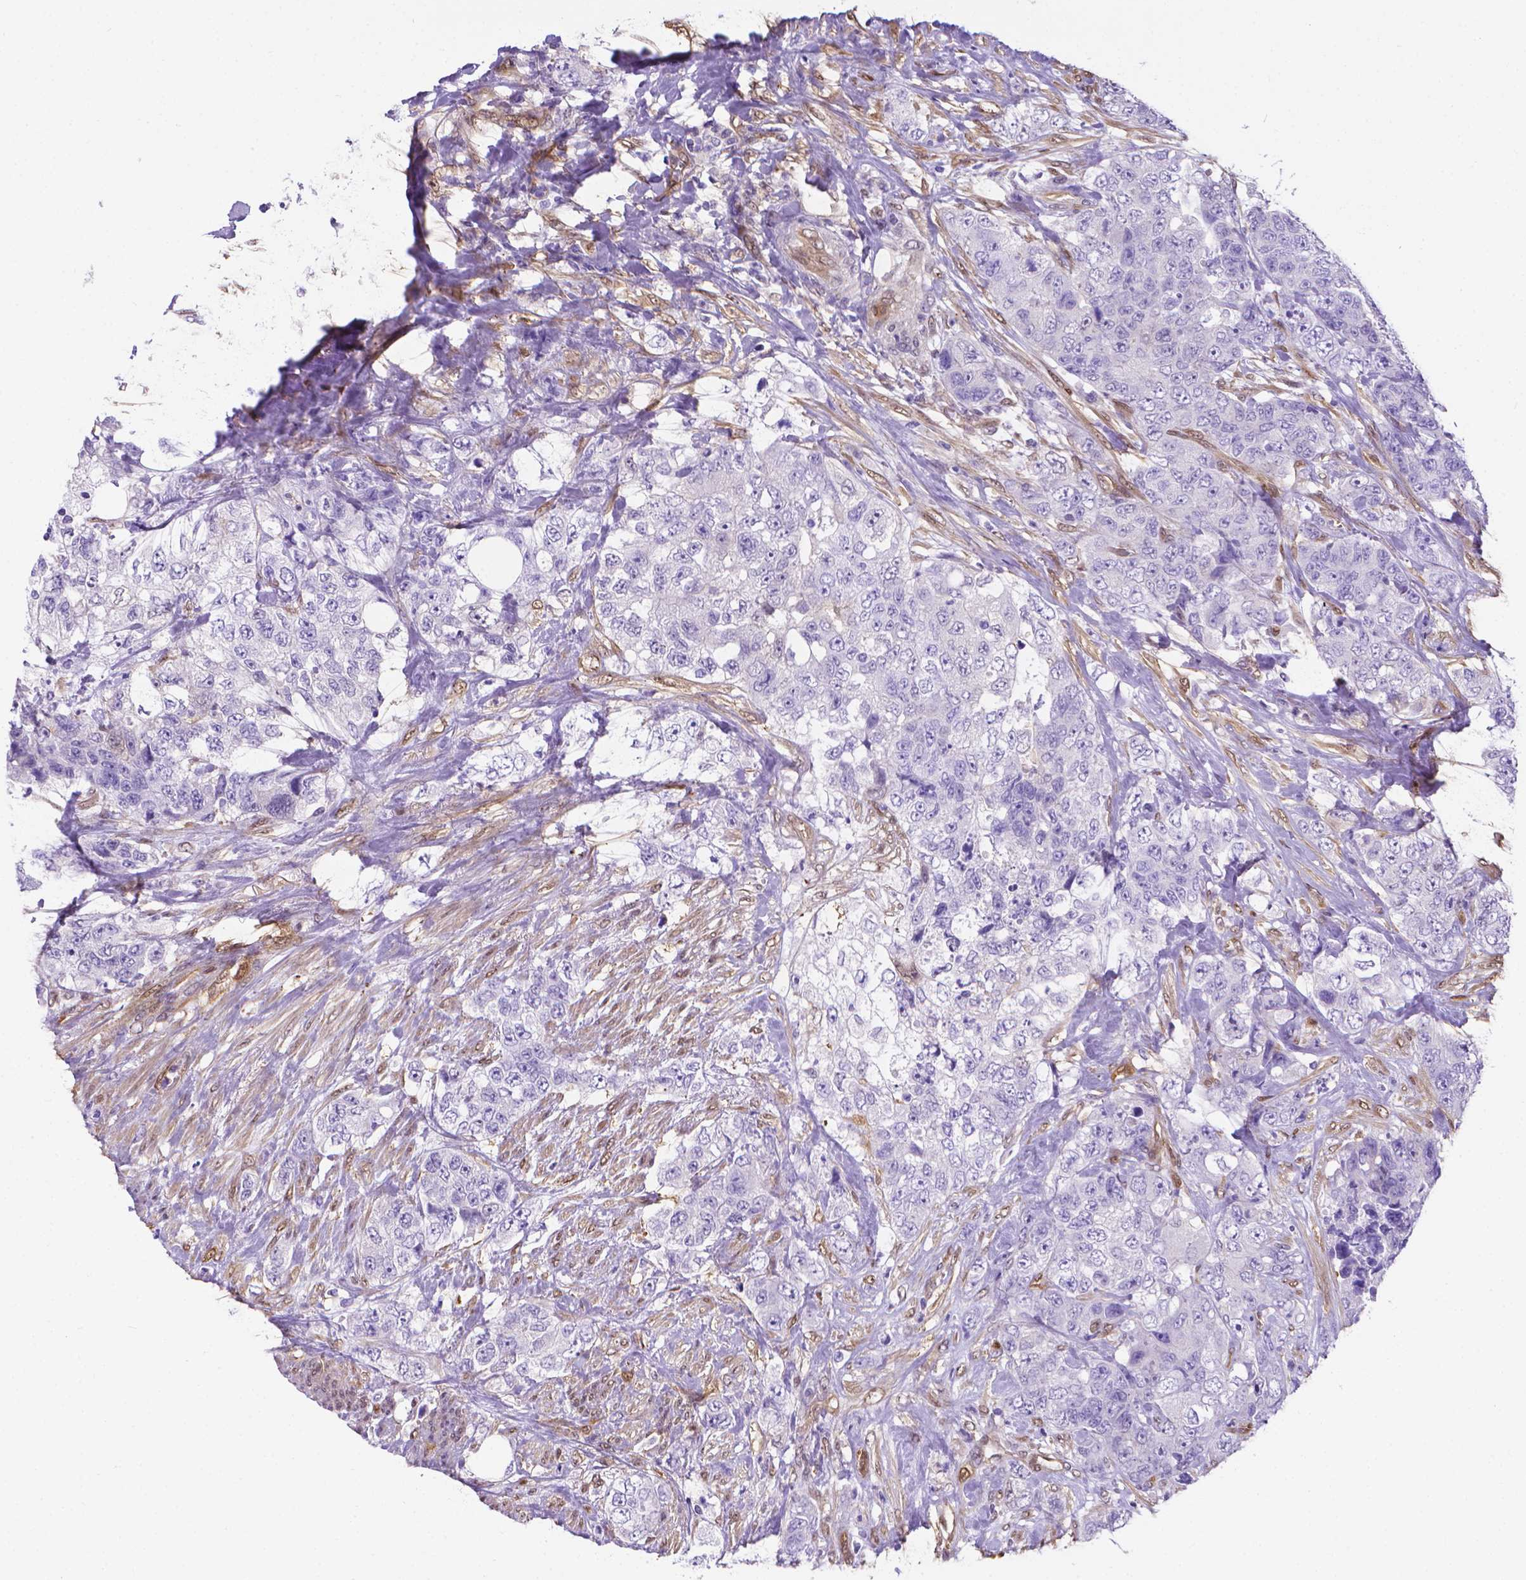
{"staining": {"intensity": "negative", "quantity": "none", "location": "none"}, "tissue": "urothelial cancer", "cell_type": "Tumor cells", "image_type": "cancer", "snomed": [{"axis": "morphology", "description": "Urothelial carcinoma, High grade"}, {"axis": "topography", "description": "Urinary bladder"}], "caption": "Urothelial carcinoma (high-grade) was stained to show a protein in brown. There is no significant staining in tumor cells.", "gene": "CLIC4", "patient": {"sex": "female", "age": 78}}